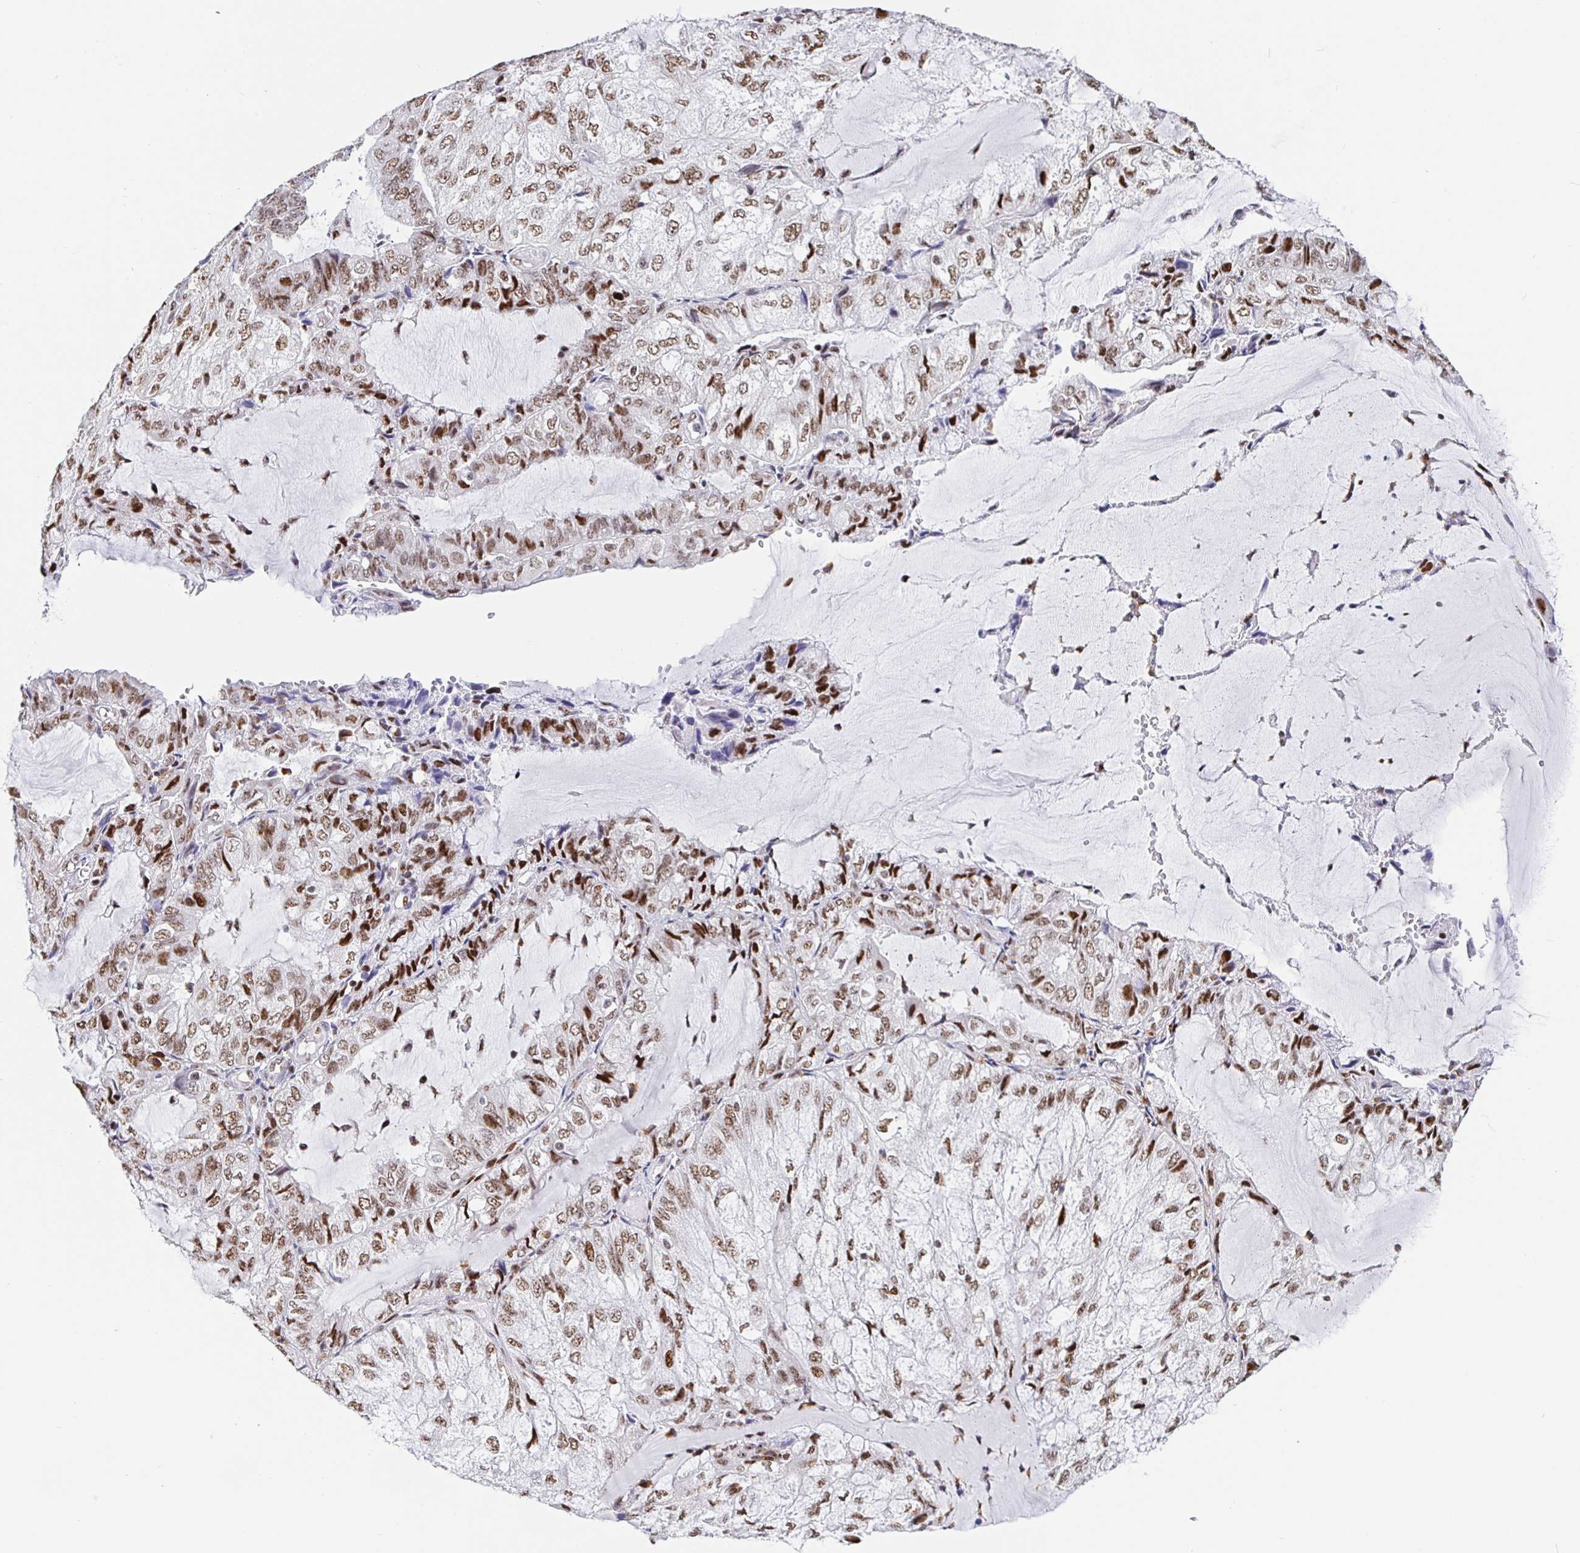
{"staining": {"intensity": "moderate", "quantity": ">75%", "location": "nuclear"}, "tissue": "endometrial cancer", "cell_type": "Tumor cells", "image_type": "cancer", "snomed": [{"axis": "morphology", "description": "Adenocarcinoma, NOS"}, {"axis": "topography", "description": "Endometrium"}], "caption": "Endometrial cancer (adenocarcinoma) was stained to show a protein in brown. There is medium levels of moderate nuclear positivity in approximately >75% of tumor cells.", "gene": "SETD5", "patient": {"sex": "female", "age": 81}}